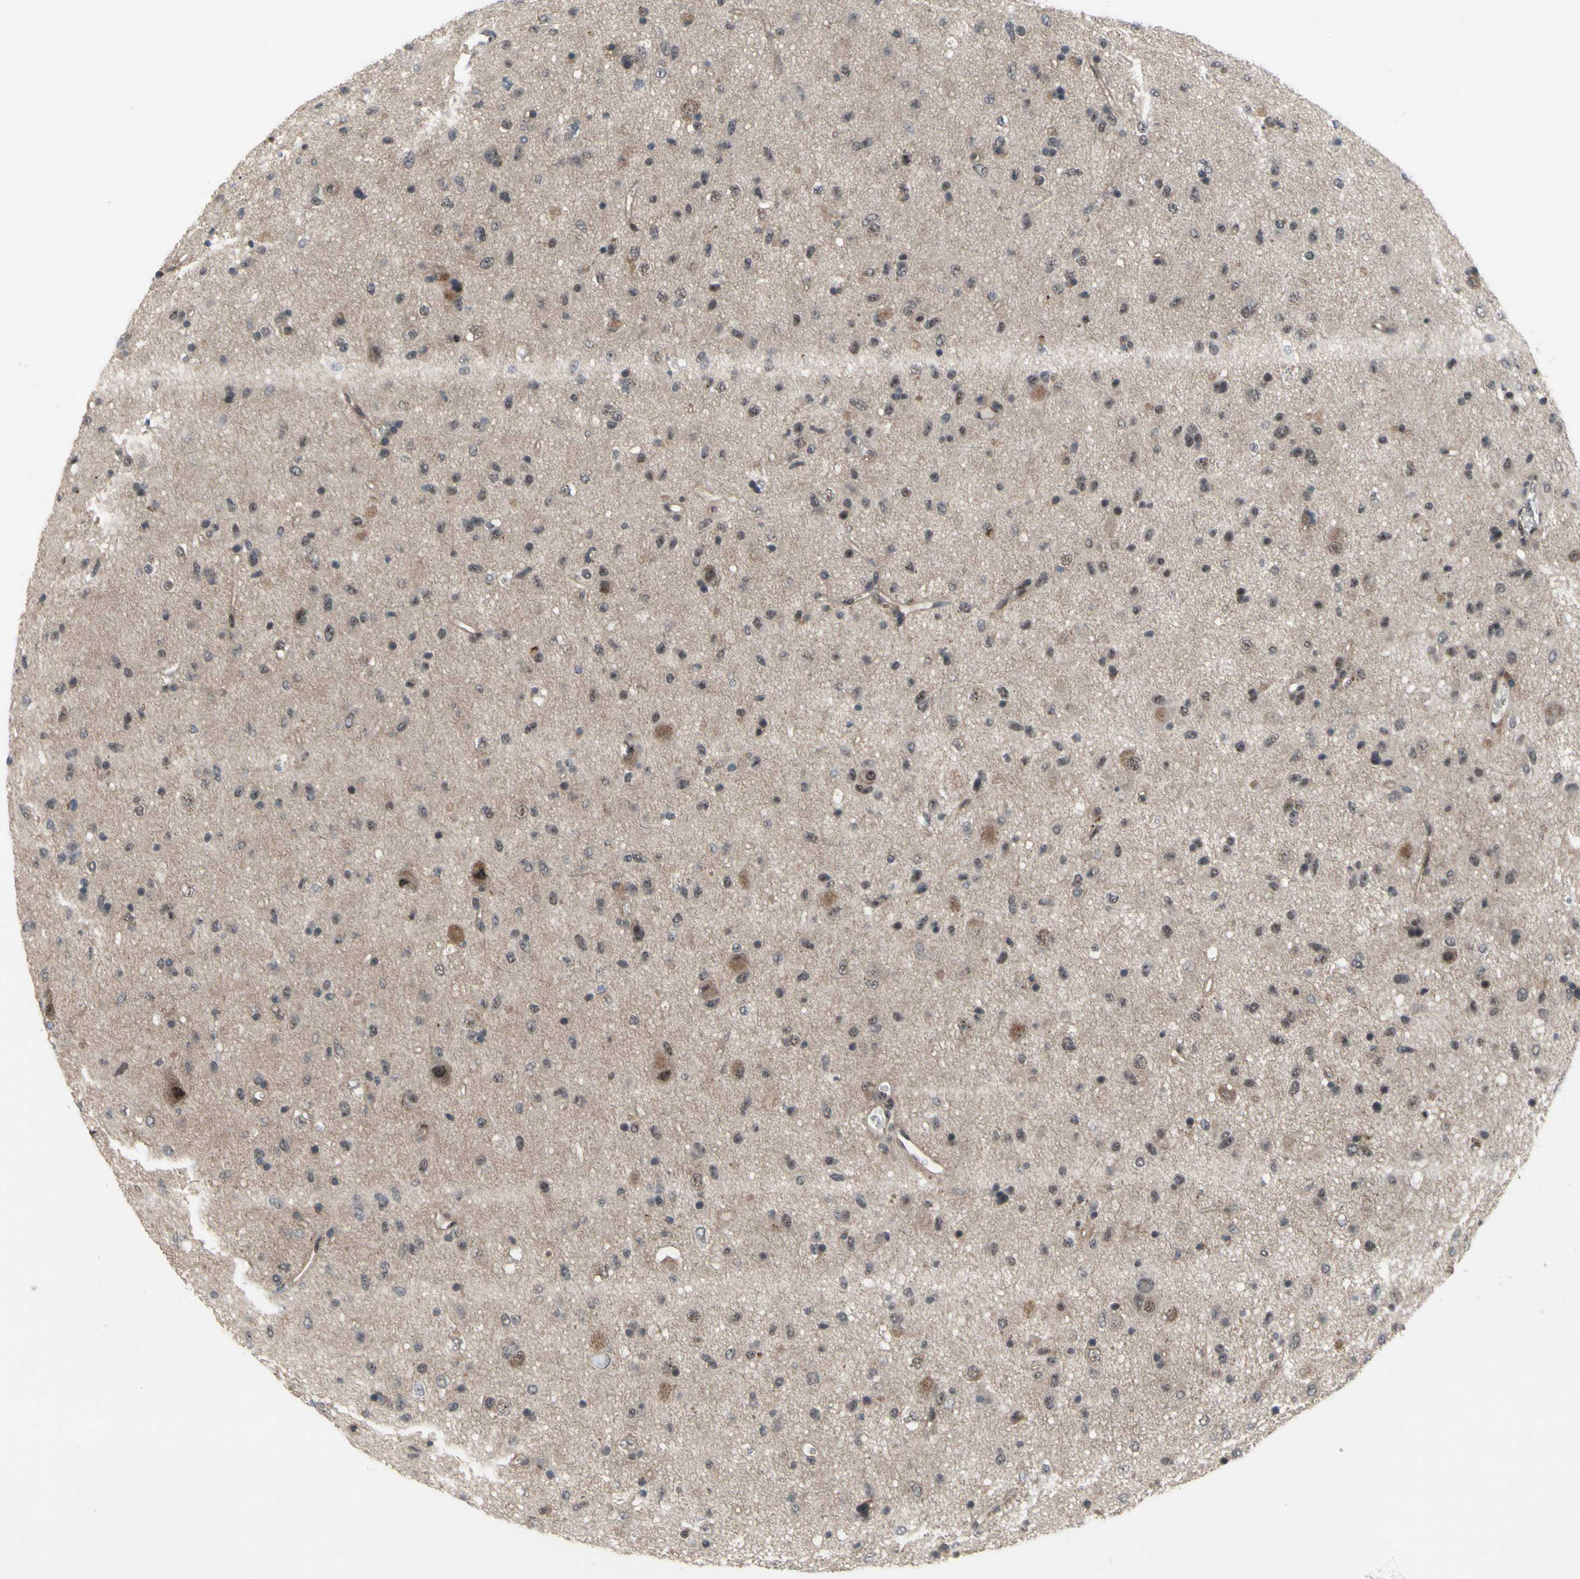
{"staining": {"intensity": "moderate", "quantity": "<25%", "location": "nuclear"}, "tissue": "glioma", "cell_type": "Tumor cells", "image_type": "cancer", "snomed": [{"axis": "morphology", "description": "Glioma, malignant, Low grade"}, {"axis": "topography", "description": "Brain"}], "caption": "Protein analysis of glioma tissue reveals moderate nuclear staining in about <25% of tumor cells. The protein of interest is stained brown, and the nuclei are stained in blue (DAB IHC with brightfield microscopy, high magnification).", "gene": "TRDMT1", "patient": {"sex": "male", "age": 77}}